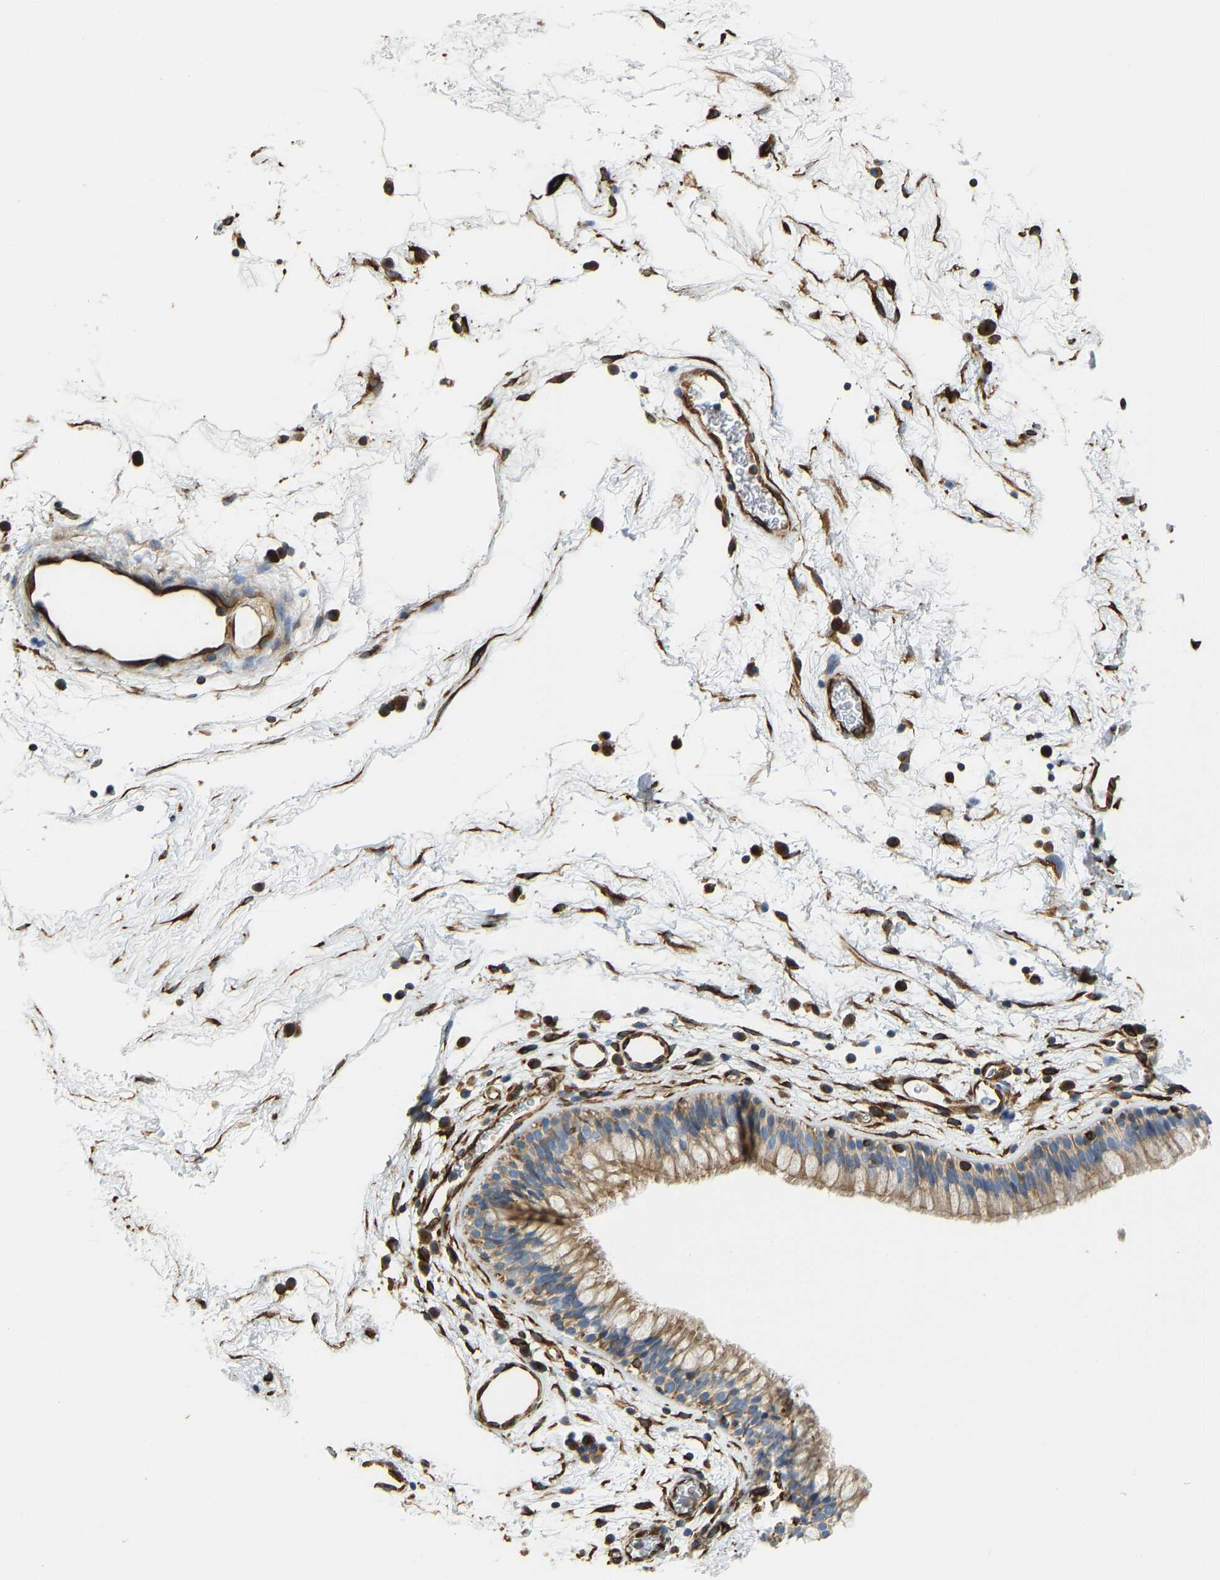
{"staining": {"intensity": "moderate", "quantity": ">75%", "location": "cytoplasmic/membranous"}, "tissue": "nasopharynx", "cell_type": "Respiratory epithelial cells", "image_type": "normal", "snomed": [{"axis": "morphology", "description": "Normal tissue, NOS"}, {"axis": "morphology", "description": "Inflammation, NOS"}, {"axis": "topography", "description": "Nasopharynx"}], "caption": "Moderate cytoplasmic/membranous protein positivity is seen in approximately >75% of respiratory epithelial cells in nasopharynx.", "gene": "BEX3", "patient": {"sex": "male", "age": 48}}